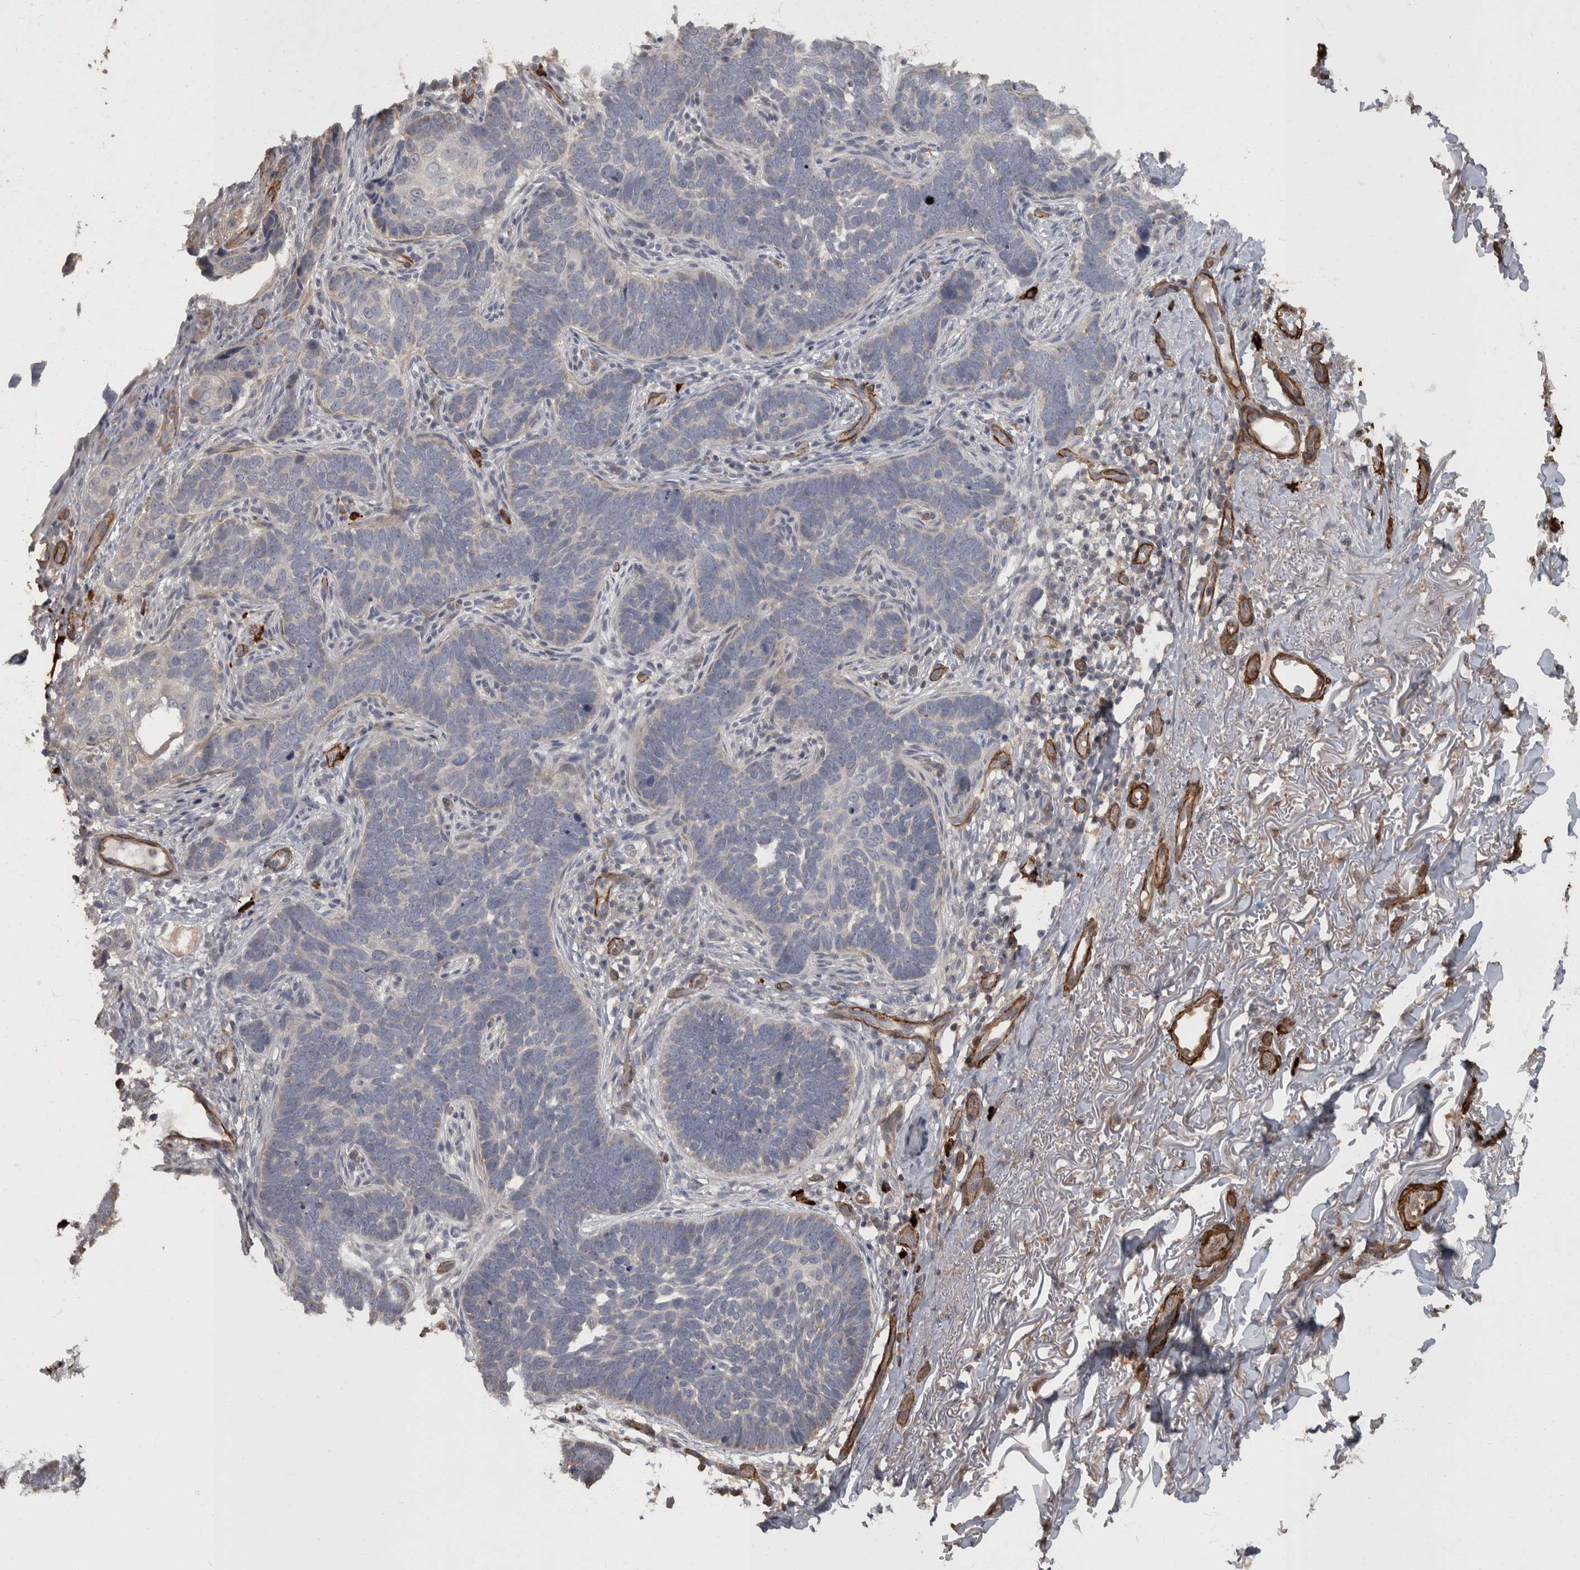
{"staining": {"intensity": "negative", "quantity": "none", "location": "none"}, "tissue": "skin cancer", "cell_type": "Tumor cells", "image_type": "cancer", "snomed": [{"axis": "morphology", "description": "Normal tissue, NOS"}, {"axis": "morphology", "description": "Basal cell carcinoma"}, {"axis": "topography", "description": "Skin"}], "caption": "Tumor cells are negative for protein expression in human skin cancer.", "gene": "MASTL", "patient": {"sex": "male", "age": 77}}